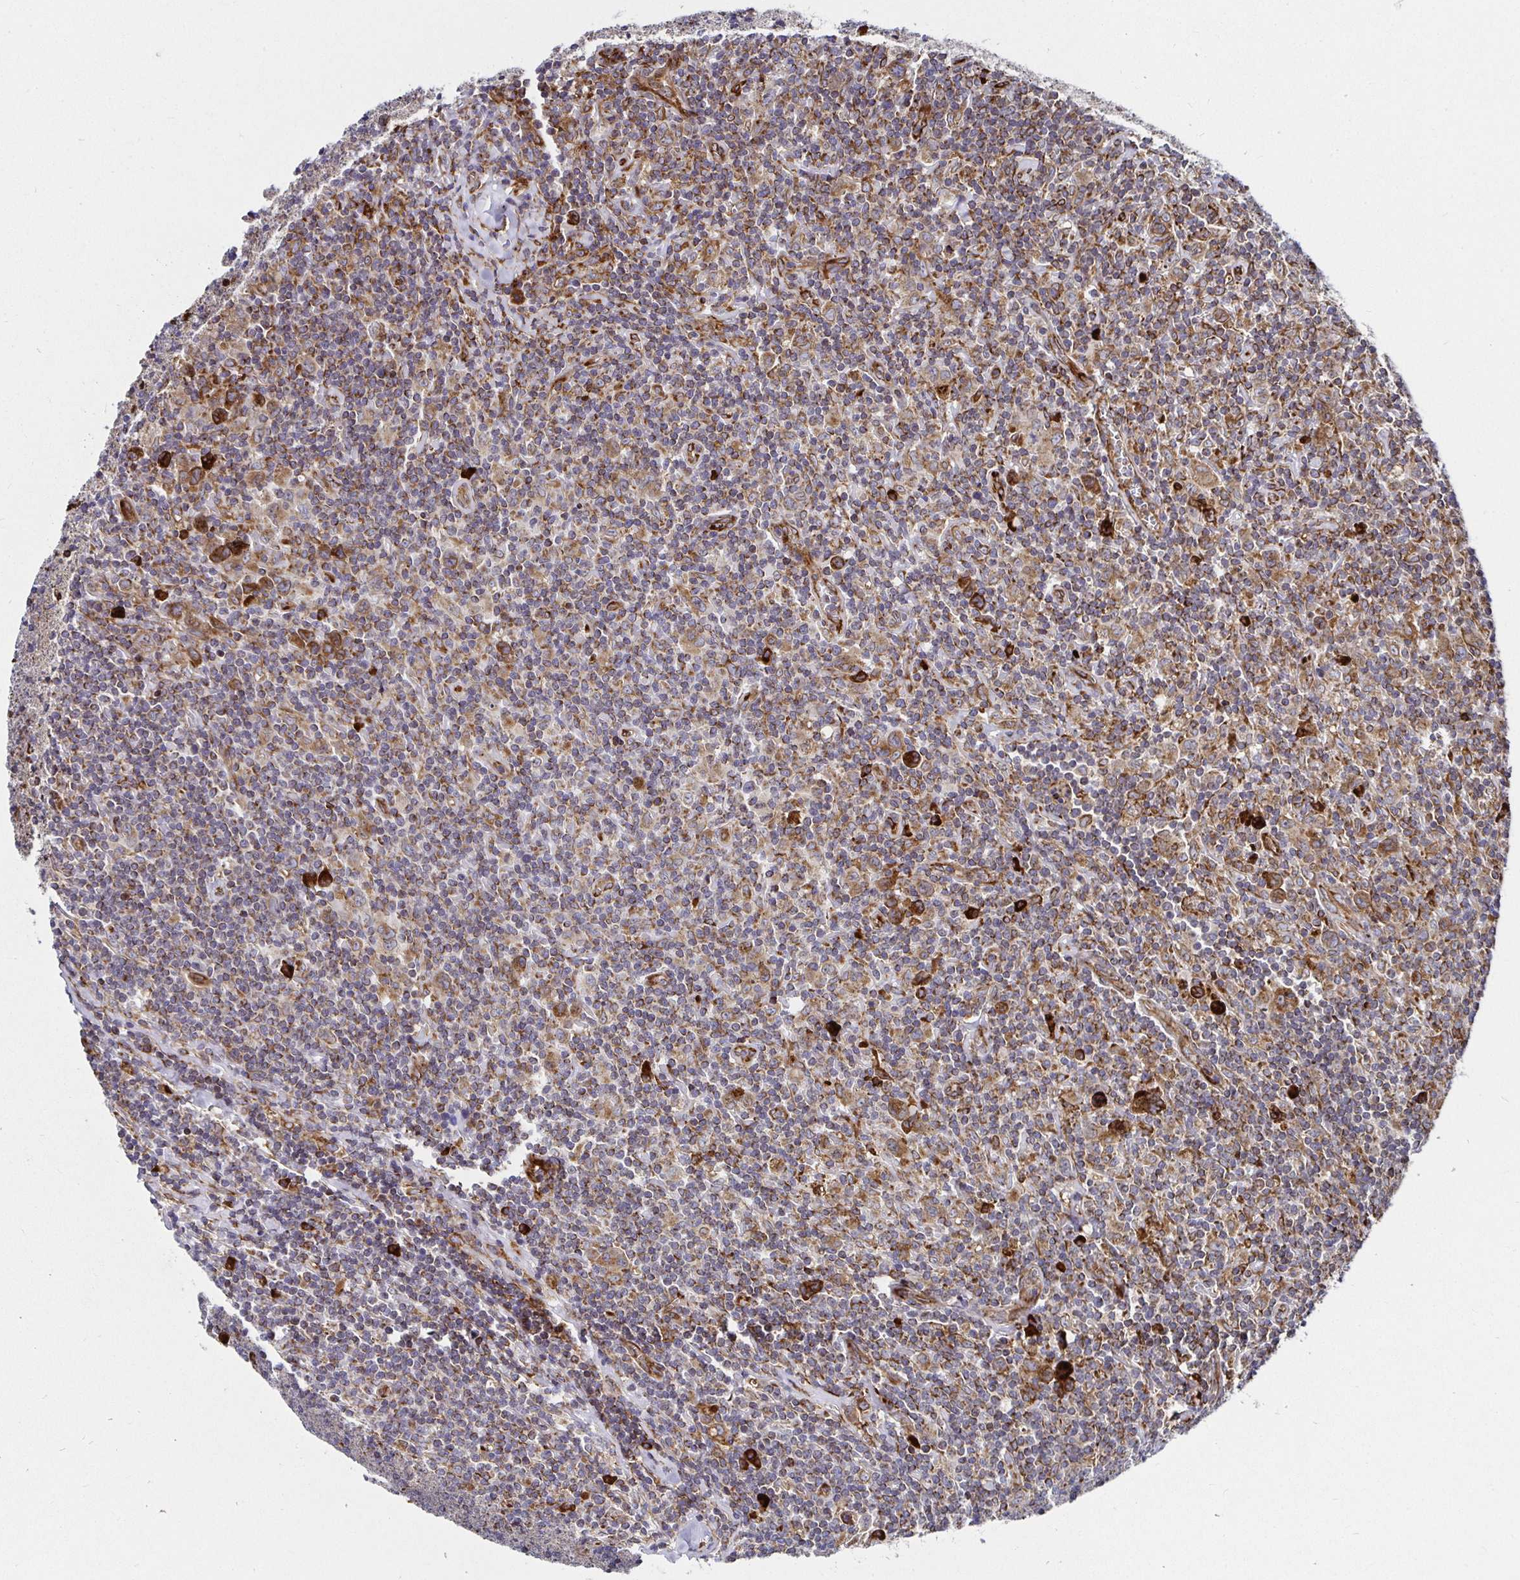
{"staining": {"intensity": "moderate", "quantity": ">75%", "location": "cytoplasmic/membranous"}, "tissue": "lymphoma", "cell_type": "Tumor cells", "image_type": "cancer", "snomed": [{"axis": "morphology", "description": "Hodgkin's disease, NOS"}, {"axis": "topography", "description": "Lymph node"}], "caption": "Lymphoma stained with a protein marker reveals moderate staining in tumor cells.", "gene": "SMYD3", "patient": {"sex": "female", "age": 18}}